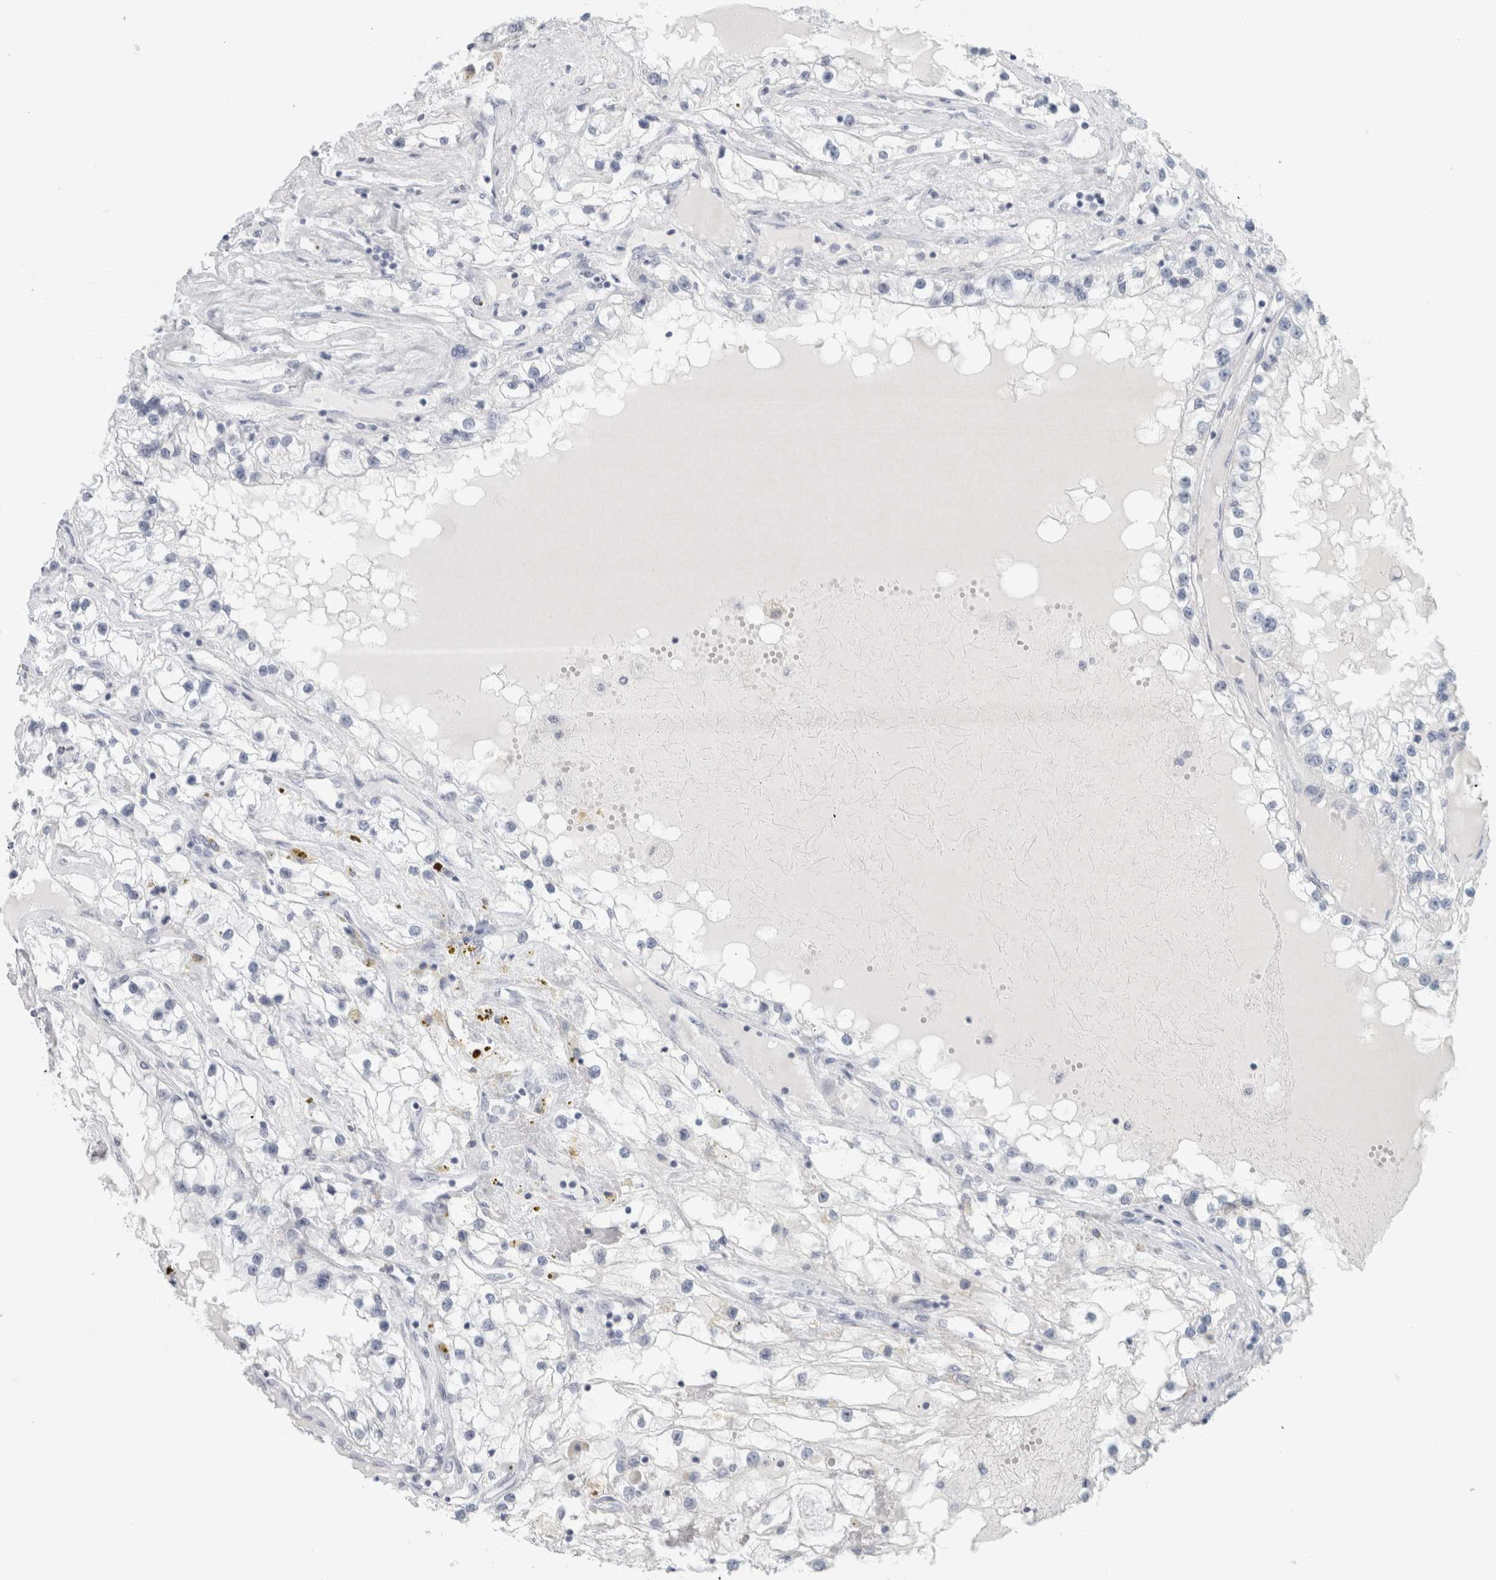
{"staining": {"intensity": "negative", "quantity": "none", "location": "none"}, "tissue": "renal cancer", "cell_type": "Tumor cells", "image_type": "cancer", "snomed": [{"axis": "morphology", "description": "Adenocarcinoma, NOS"}, {"axis": "topography", "description": "Kidney"}], "caption": "Human renal cancer stained for a protein using immunohistochemistry (IHC) shows no expression in tumor cells.", "gene": "SLC28A3", "patient": {"sex": "male", "age": 68}}